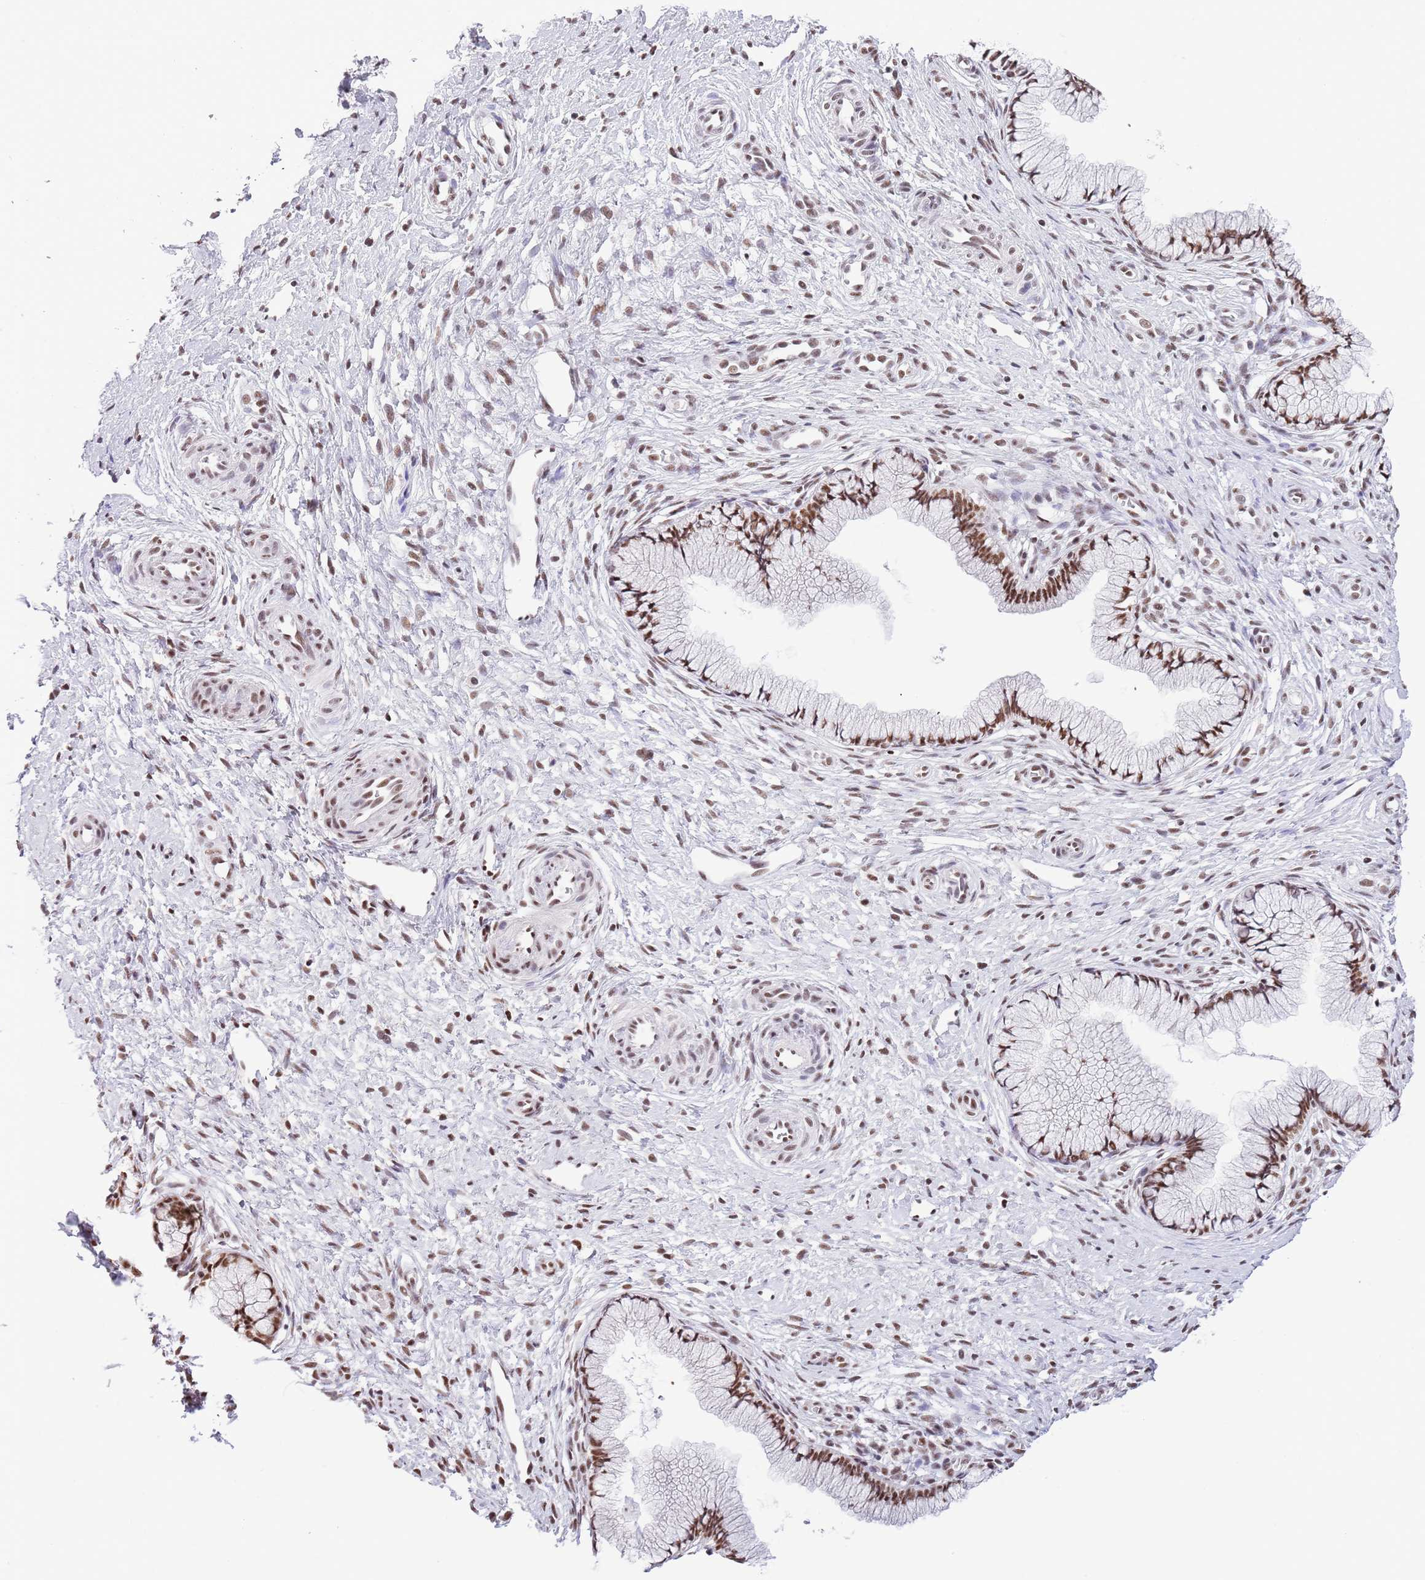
{"staining": {"intensity": "strong", "quantity": ">75%", "location": "nuclear"}, "tissue": "cervix", "cell_type": "Glandular cells", "image_type": "normal", "snomed": [{"axis": "morphology", "description": "Normal tissue, NOS"}, {"axis": "topography", "description": "Cervix"}], "caption": "Glandular cells demonstrate strong nuclear staining in about >75% of cells in unremarkable cervix. Immunohistochemistry stains the protein of interest in brown and the nuclei are stained blue.", "gene": "SF3A2", "patient": {"sex": "female", "age": 36}}